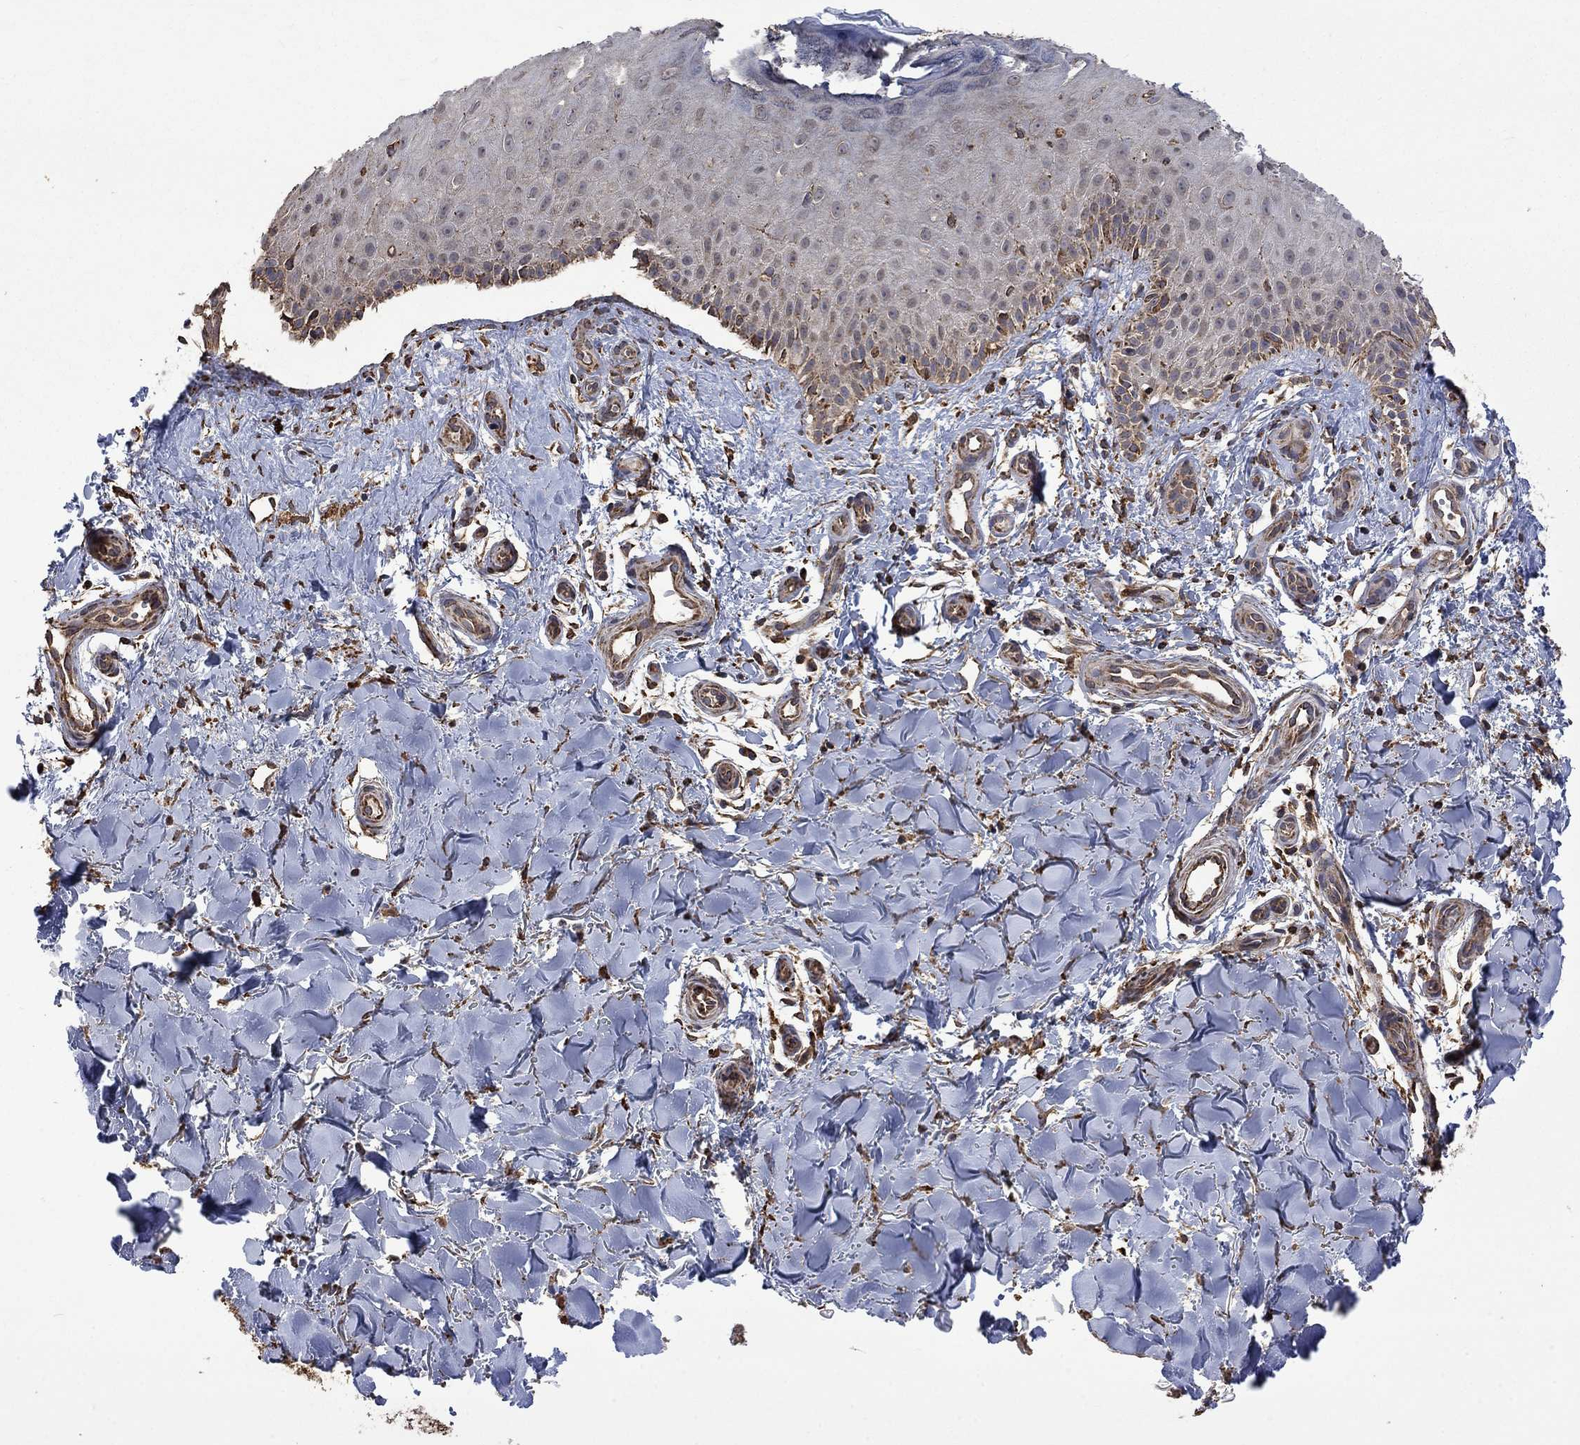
{"staining": {"intensity": "moderate", "quantity": "25%-75%", "location": "cytoplasmic/membranous"}, "tissue": "melanoma", "cell_type": "Tumor cells", "image_type": "cancer", "snomed": [{"axis": "morphology", "description": "Malignant melanoma, NOS"}, {"axis": "topography", "description": "Skin"}], "caption": "Tumor cells display medium levels of moderate cytoplasmic/membranous staining in approximately 25%-75% of cells in human melanoma. (DAB IHC, brown staining for protein, blue staining for nuclei).", "gene": "ESRRA", "patient": {"sex": "female", "age": 53}}